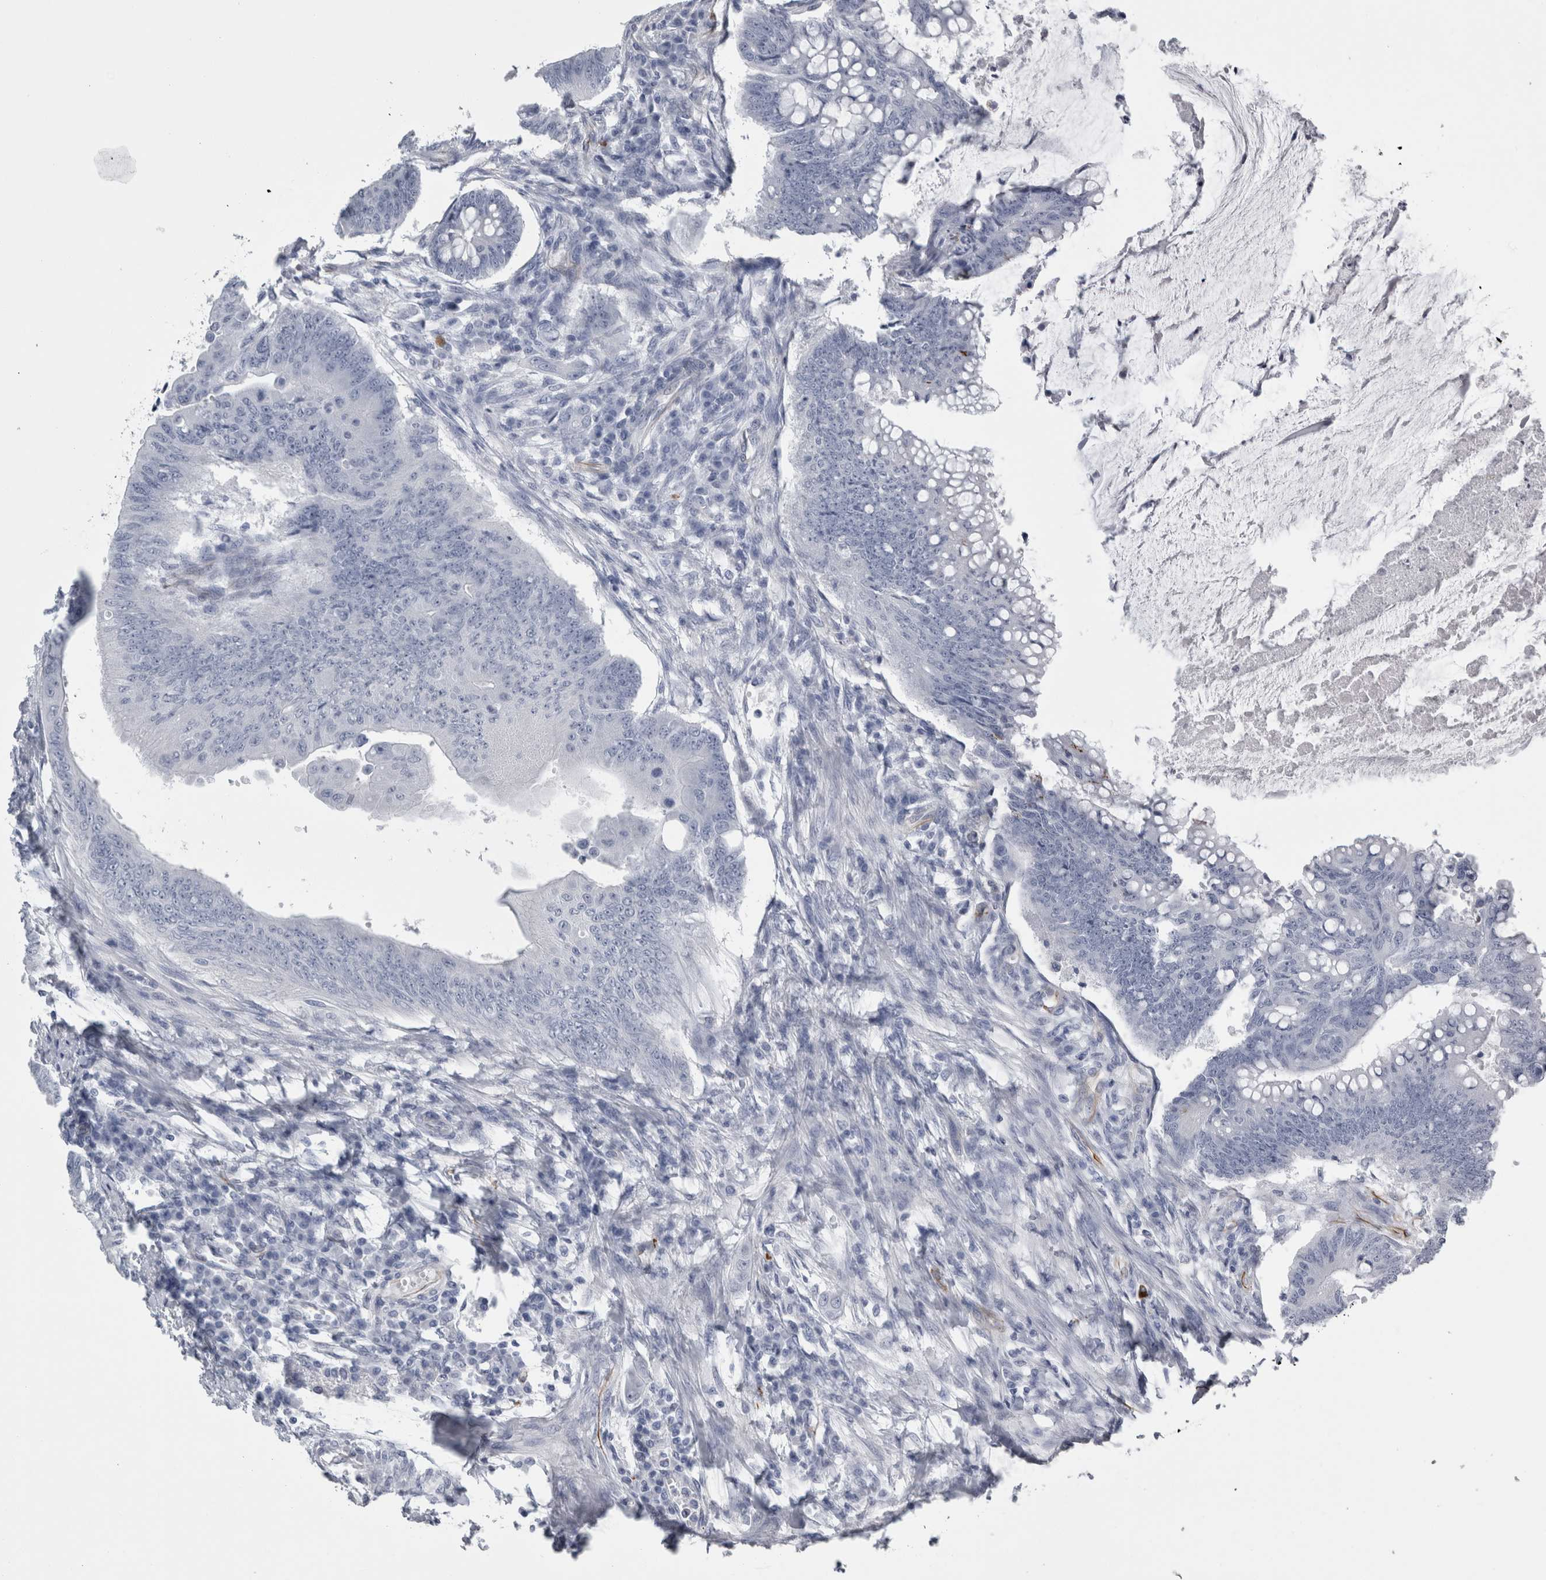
{"staining": {"intensity": "negative", "quantity": "none", "location": "none"}, "tissue": "colorectal cancer", "cell_type": "Tumor cells", "image_type": "cancer", "snomed": [{"axis": "morphology", "description": "Adenoma, NOS"}, {"axis": "morphology", "description": "Adenocarcinoma, NOS"}, {"axis": "topography", "description": "Colon"}], "caption": "A high-resolution histopathology image shows immunohistochemistry (IHC) staining of colorectal cancer (adenocarcinoma), which exhibits no significant positivity in tumor cells. (Brightfield microscopy of DAB (3,3'-diaminobenzidine) IHC at high magnification).", "gene": "VWDE", "patient": {"sex": "male", "age": 79}}